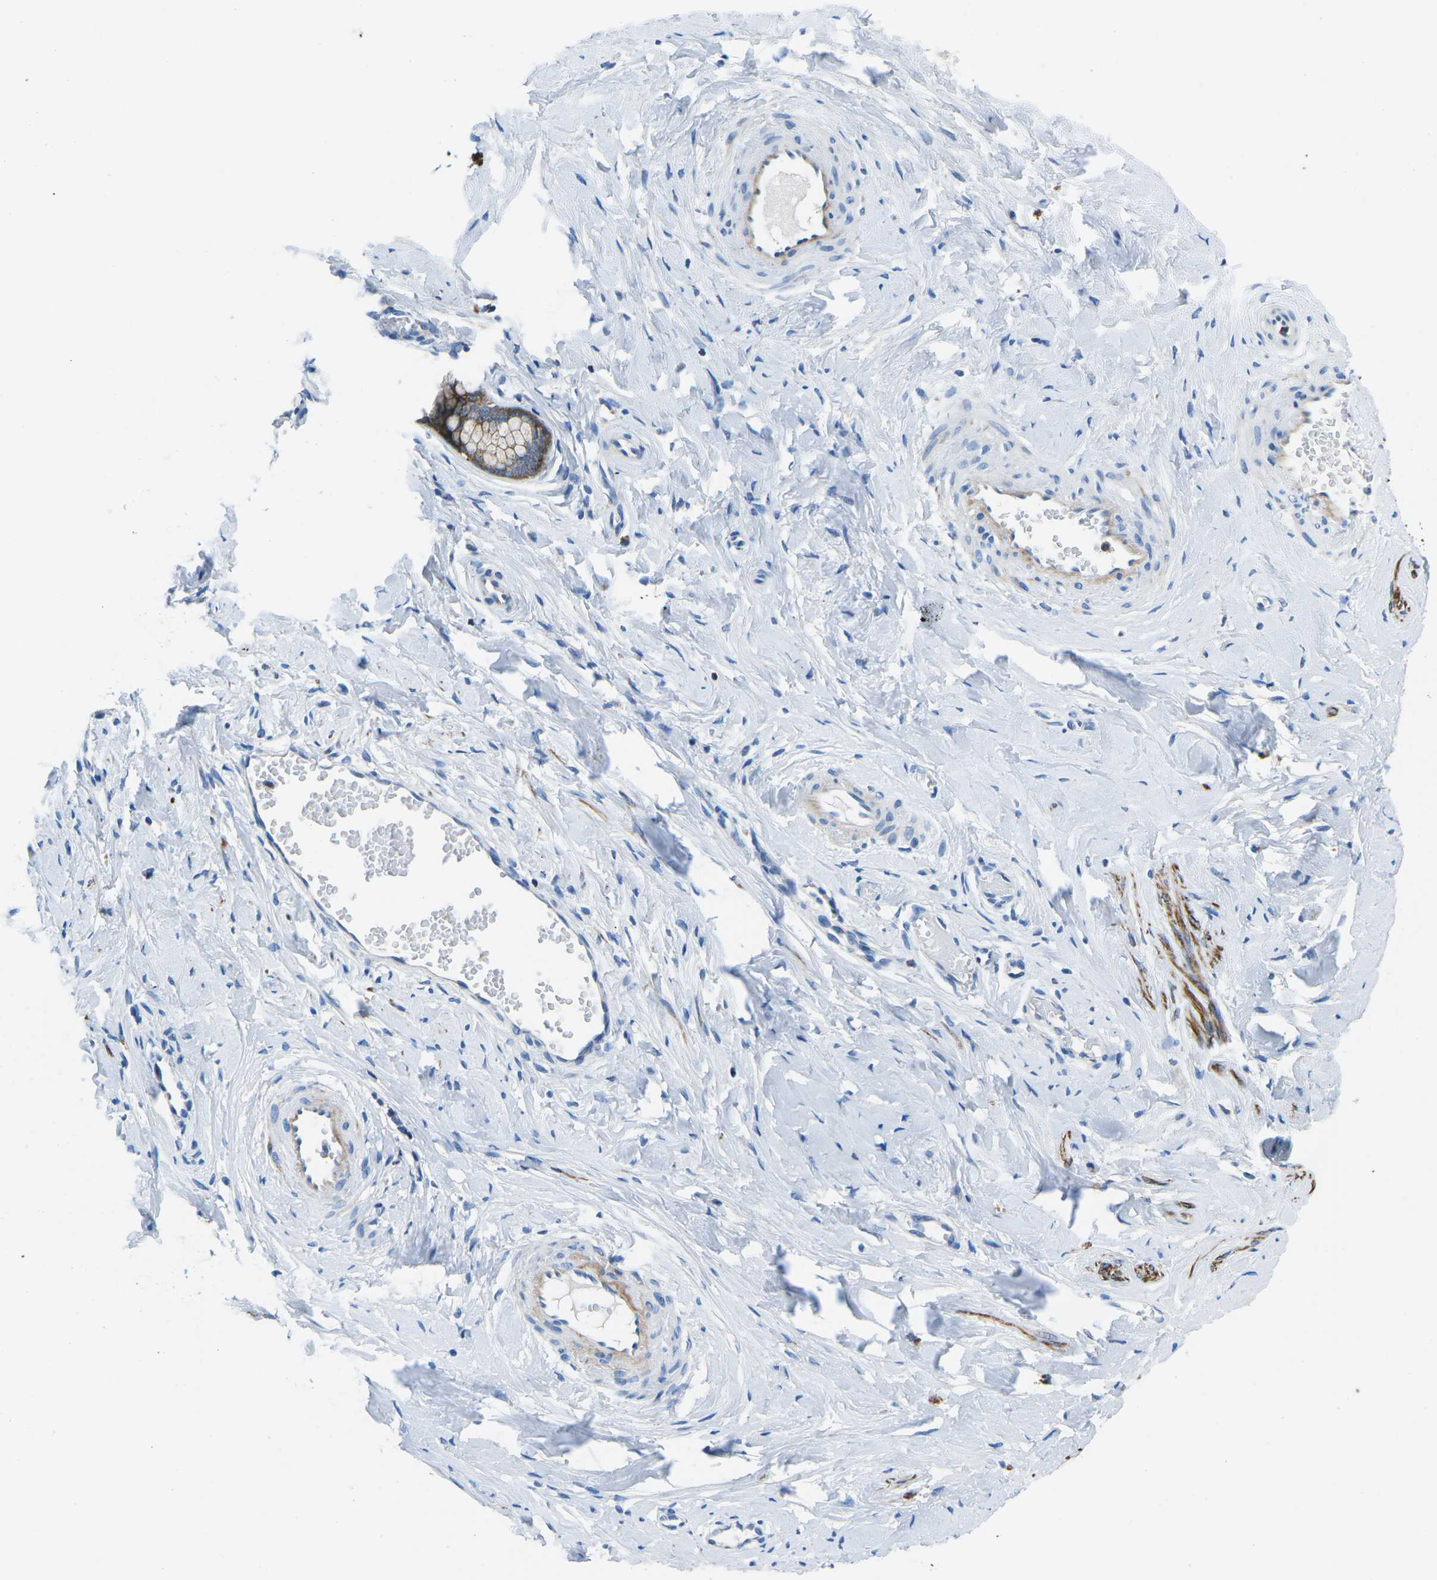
{"staining": {"intensity": "moderate", "quantity": ">75%", "location": "cytoplasmic/membranous"}, "tissue": "cervix", "cell_type": "Glandular cells", "image_type": "normal", "snomed": [{"axis": "morphology", "description": "Normal tissue, NOS"}, {"axis": "topography", "description": "Cervix"}], "caption": "Normal cervix was stained to show a protein in brown. There is medium levels of moderate cytoplasmic/membranous positivity in about >75% of glandular cells. The staining was performed using DAB (3,3'-diaminobenzidine) to visualize the protein expression in brown, while the nuclei were stained in blue with hematoxylin (Magnification: 20x).", "gene": "MC4R", "patient": {"sex": "female", "age": 65}}